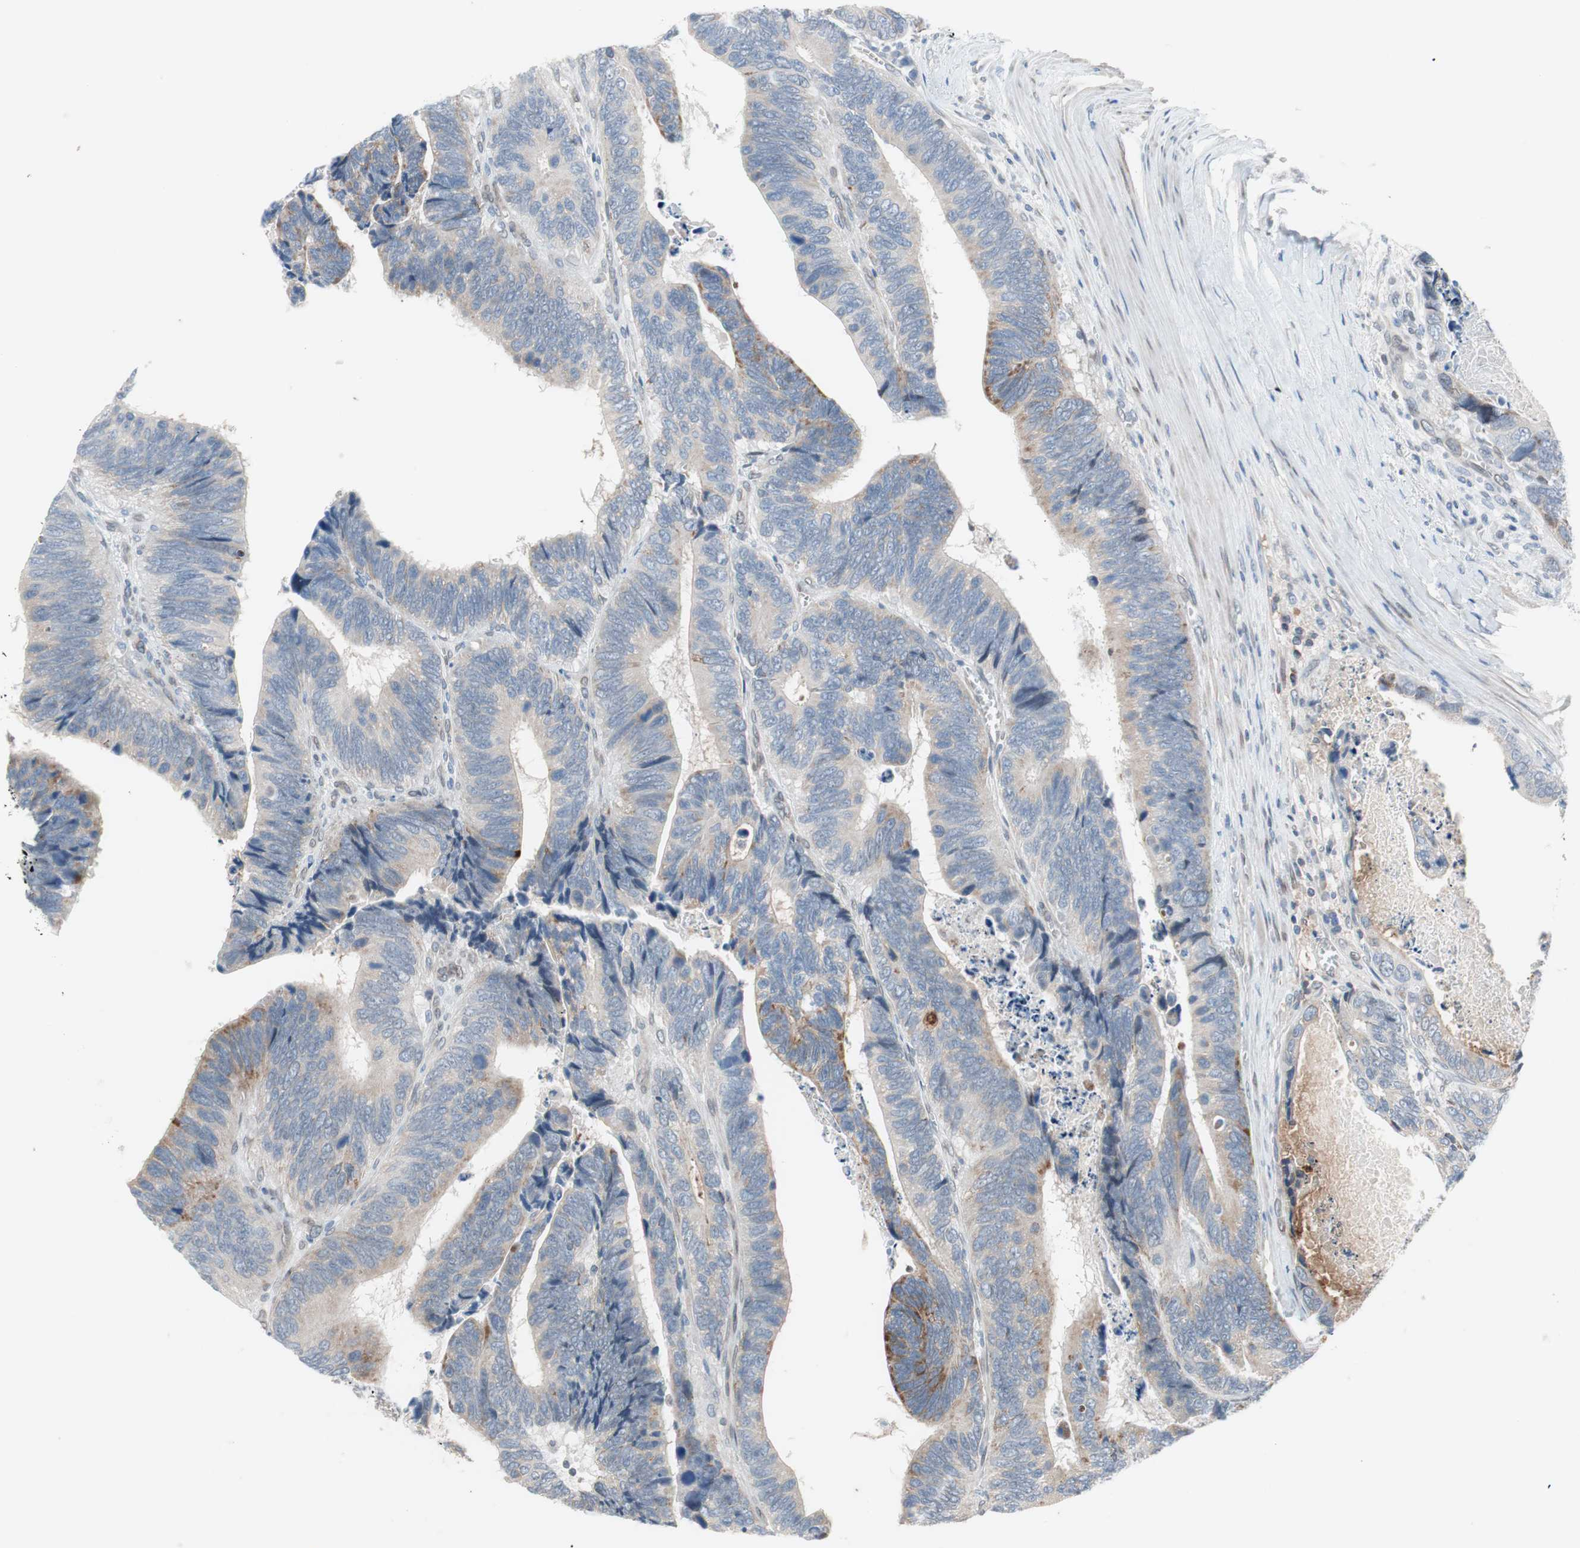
{"staining": {"intensity": "negative", "quantity": "none", "location": "none"}, "tissue": "colorectal cancer", "cell_type": "Tumor cells", "image_type": "cancer", "snomed": [{"axis": "morphology", "description": "Adenocarcinoma, NOS"}, {"axis": "topography", "description": "Colon"}], "caption": "IHC photomicrograph of human colorectal cancer (adenocarcinoma) stained for a protein (brown), which exhibits no positivity in tumor cells. (Brightfield microscopy of DAB (3,3'-diaminobenzidine) immunohistochemistry at high magnification).", "gene": "ARNT2", "patient": {"sex": "male", "age": 72}}